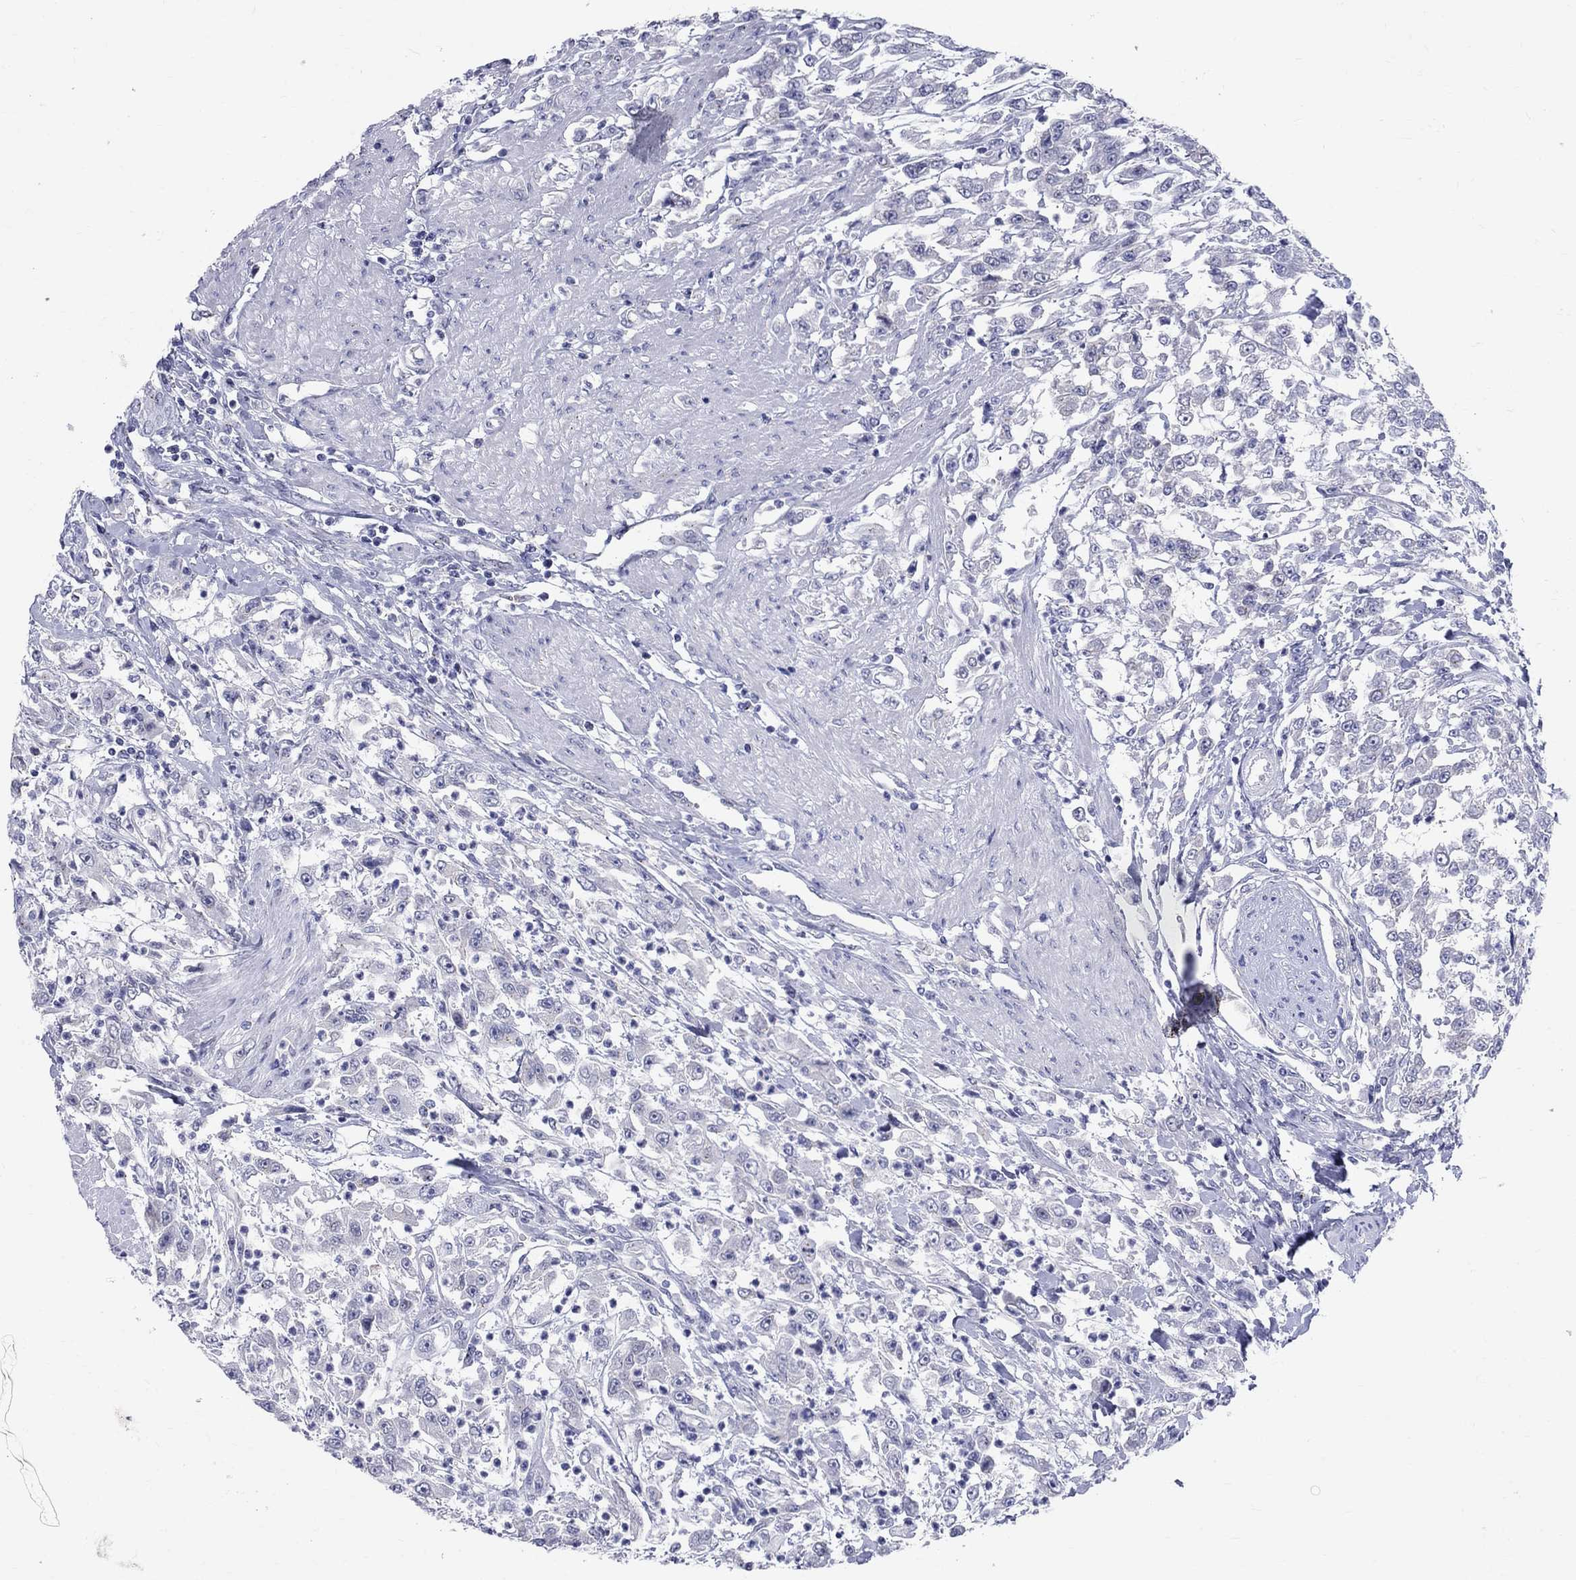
{"staining": {"intensity": "negative", "quantity": "none", "location": "none"}, "tissue": "urothelial cancer", "cell_type": "Tumor cells", "image_type": "cancer", "snomed": [{"axis": "morphology", "description": "Urothelial carcinoma, High grade"}, {"axis": "topography", "description": "Urinary bladder"}], "caption": "Protein analysis of urothelial carcinoma (high-grade) displays no significant positivity in tumor cells.", "gene": "CEP43", "patient": {"sex": "male", "age": 46}}